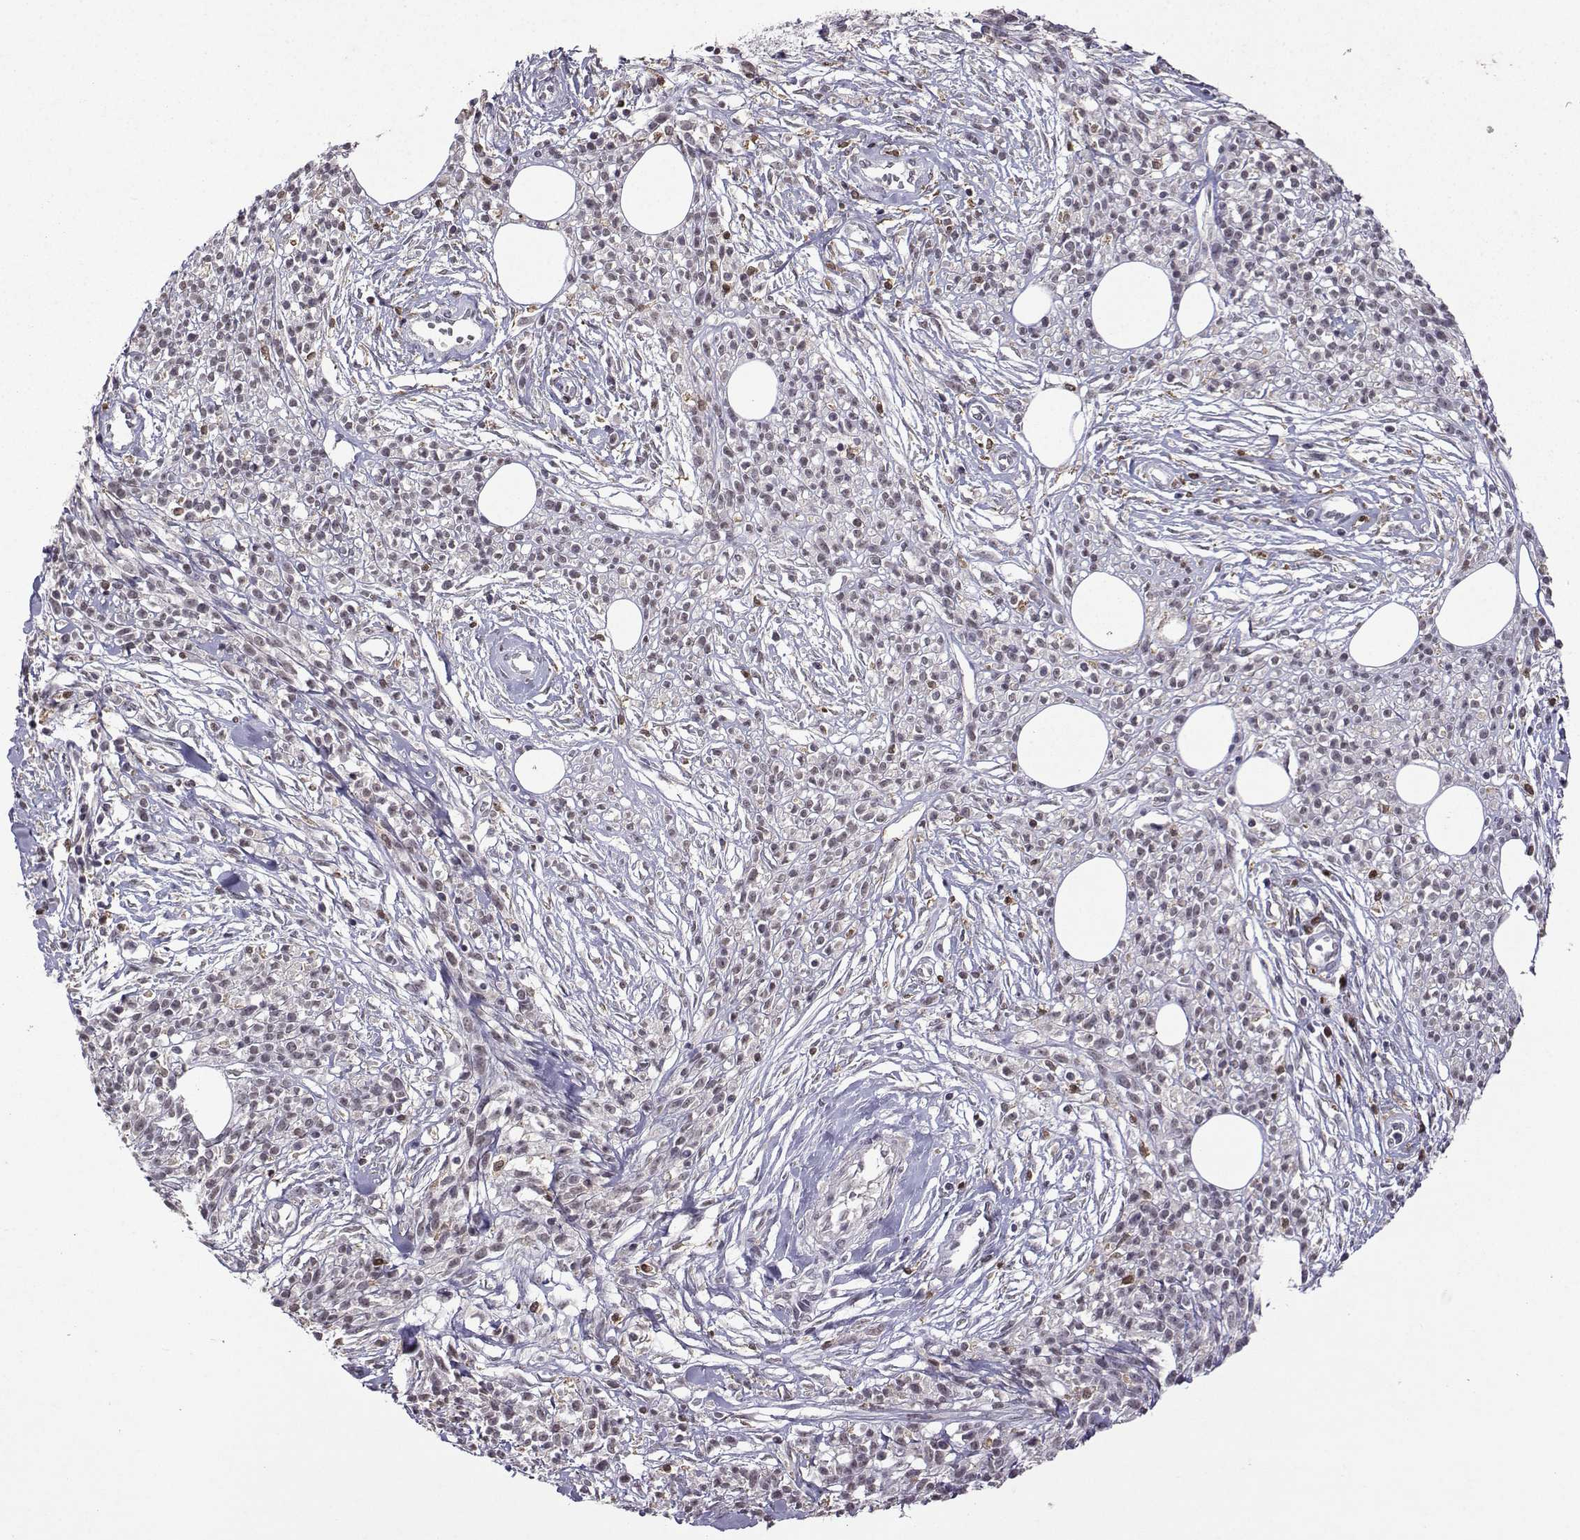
{"staining": {"intensity": "negative", "quantity": "none", "location": "none"}, "tissue": "melanoma", "cell_type": "Tumor cells", "image_type": "cancer", "snomed": [{"axis": "morphology", "description": "Malignant melanoma, NOS"}, {"axis": "topography", "description": "Skin"}, {"axis": "topography", "description": "Skin of trunk"}], "caption": "Immunohistochemistry (IHC) image of malignant melanoma stained for a protein (brown), which exhibits no expression in tumor cells. (Immunohistochemistry (IHC), brightfield microscopy, high magnification).", "gene": "CCL28", "patient": {"sex": "male", "age": 74}}